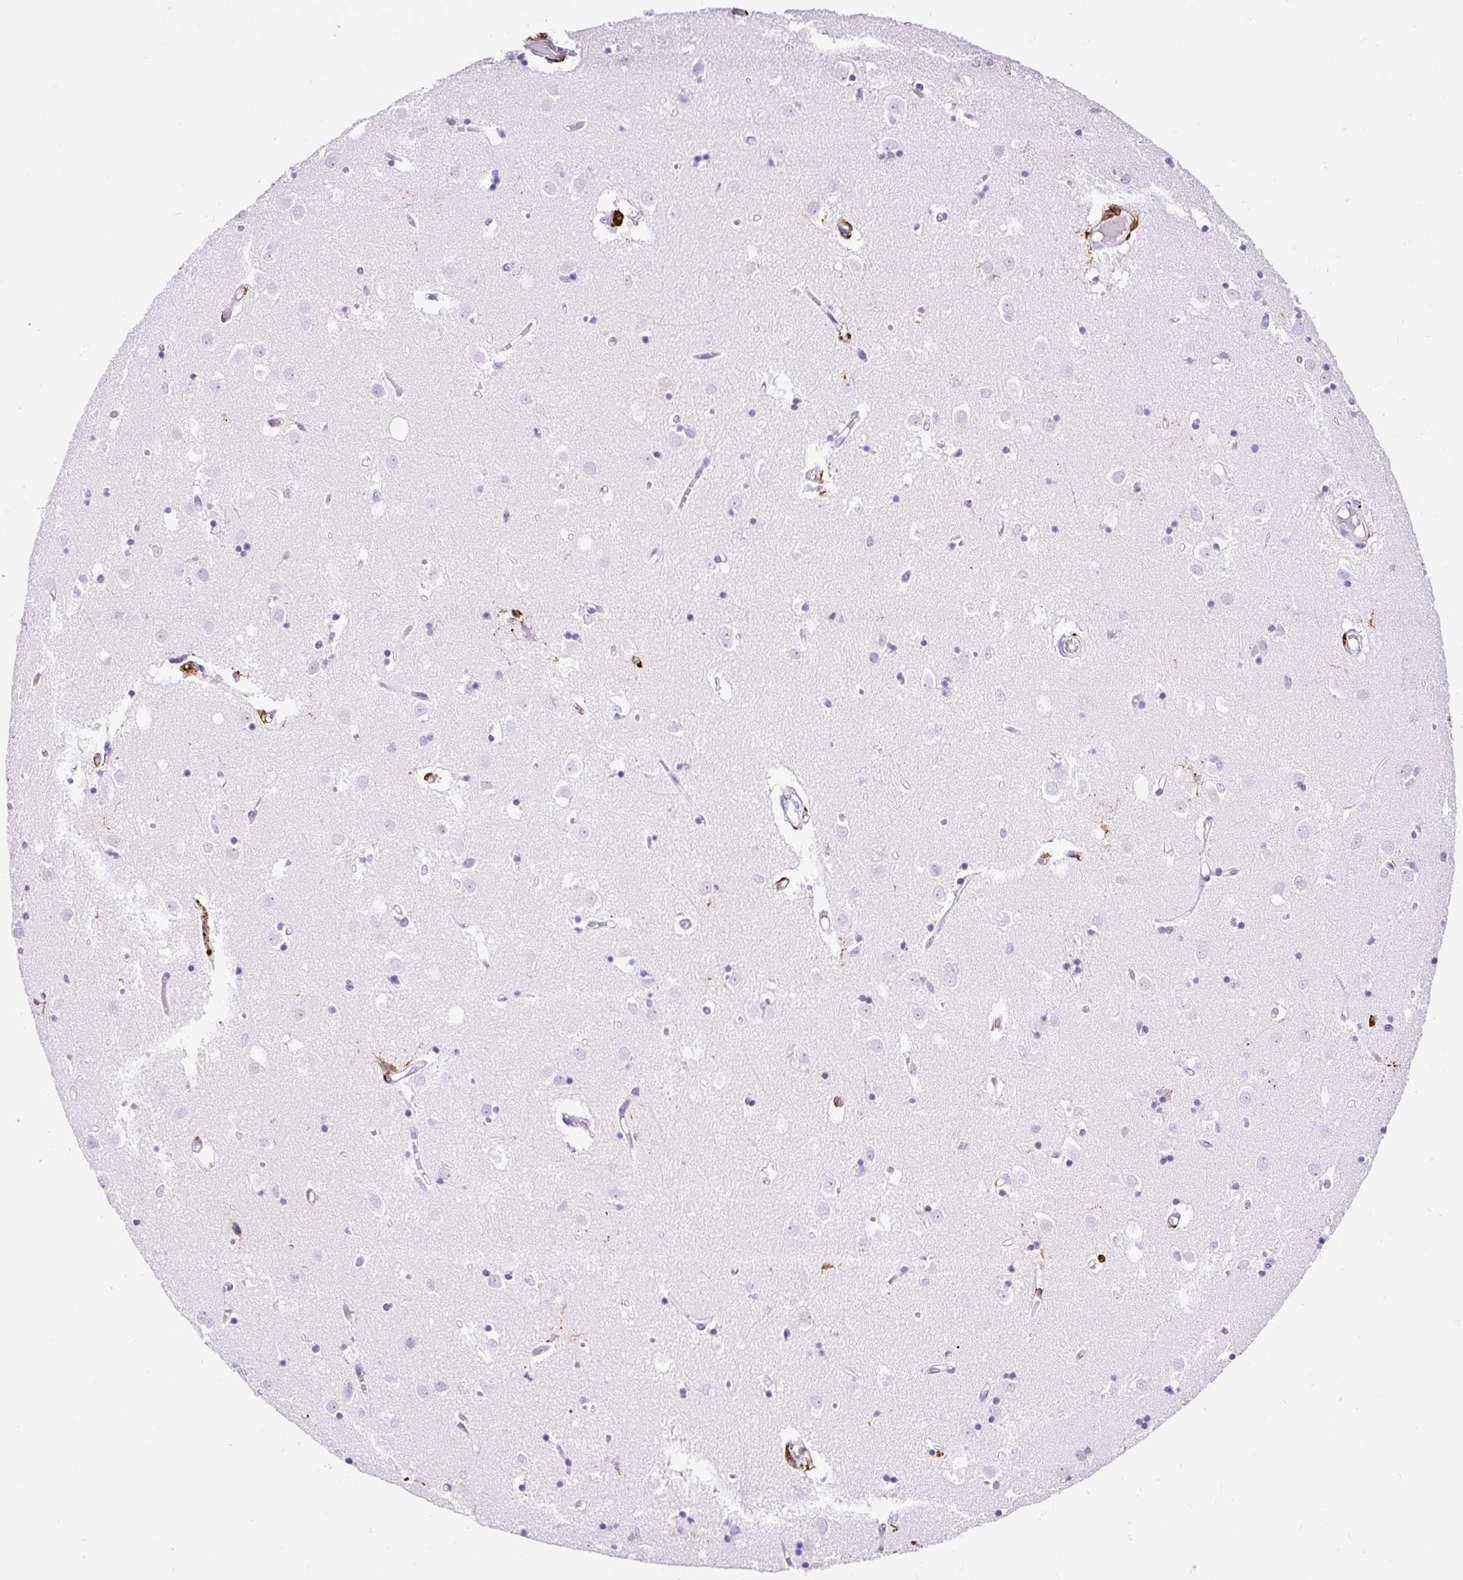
{"staining": {"intensity": "negative", "quantity": "none", "location": "none"}, "tissue": "caudate", "cell_type": "Glial cells", "image_type": "normal", "snomed": [{"axis": "morphology", "description": "Normal tissue, NOS"}, {"axis": "topography", "description": "Lateral ventricle wall"}], "caption": "This is an immunohistochemistry histopathology image of unremarkable caudate. There is no positivity in glial cells.", "gene": "HLA", "patient": {"sex": "male", "age": 70}}